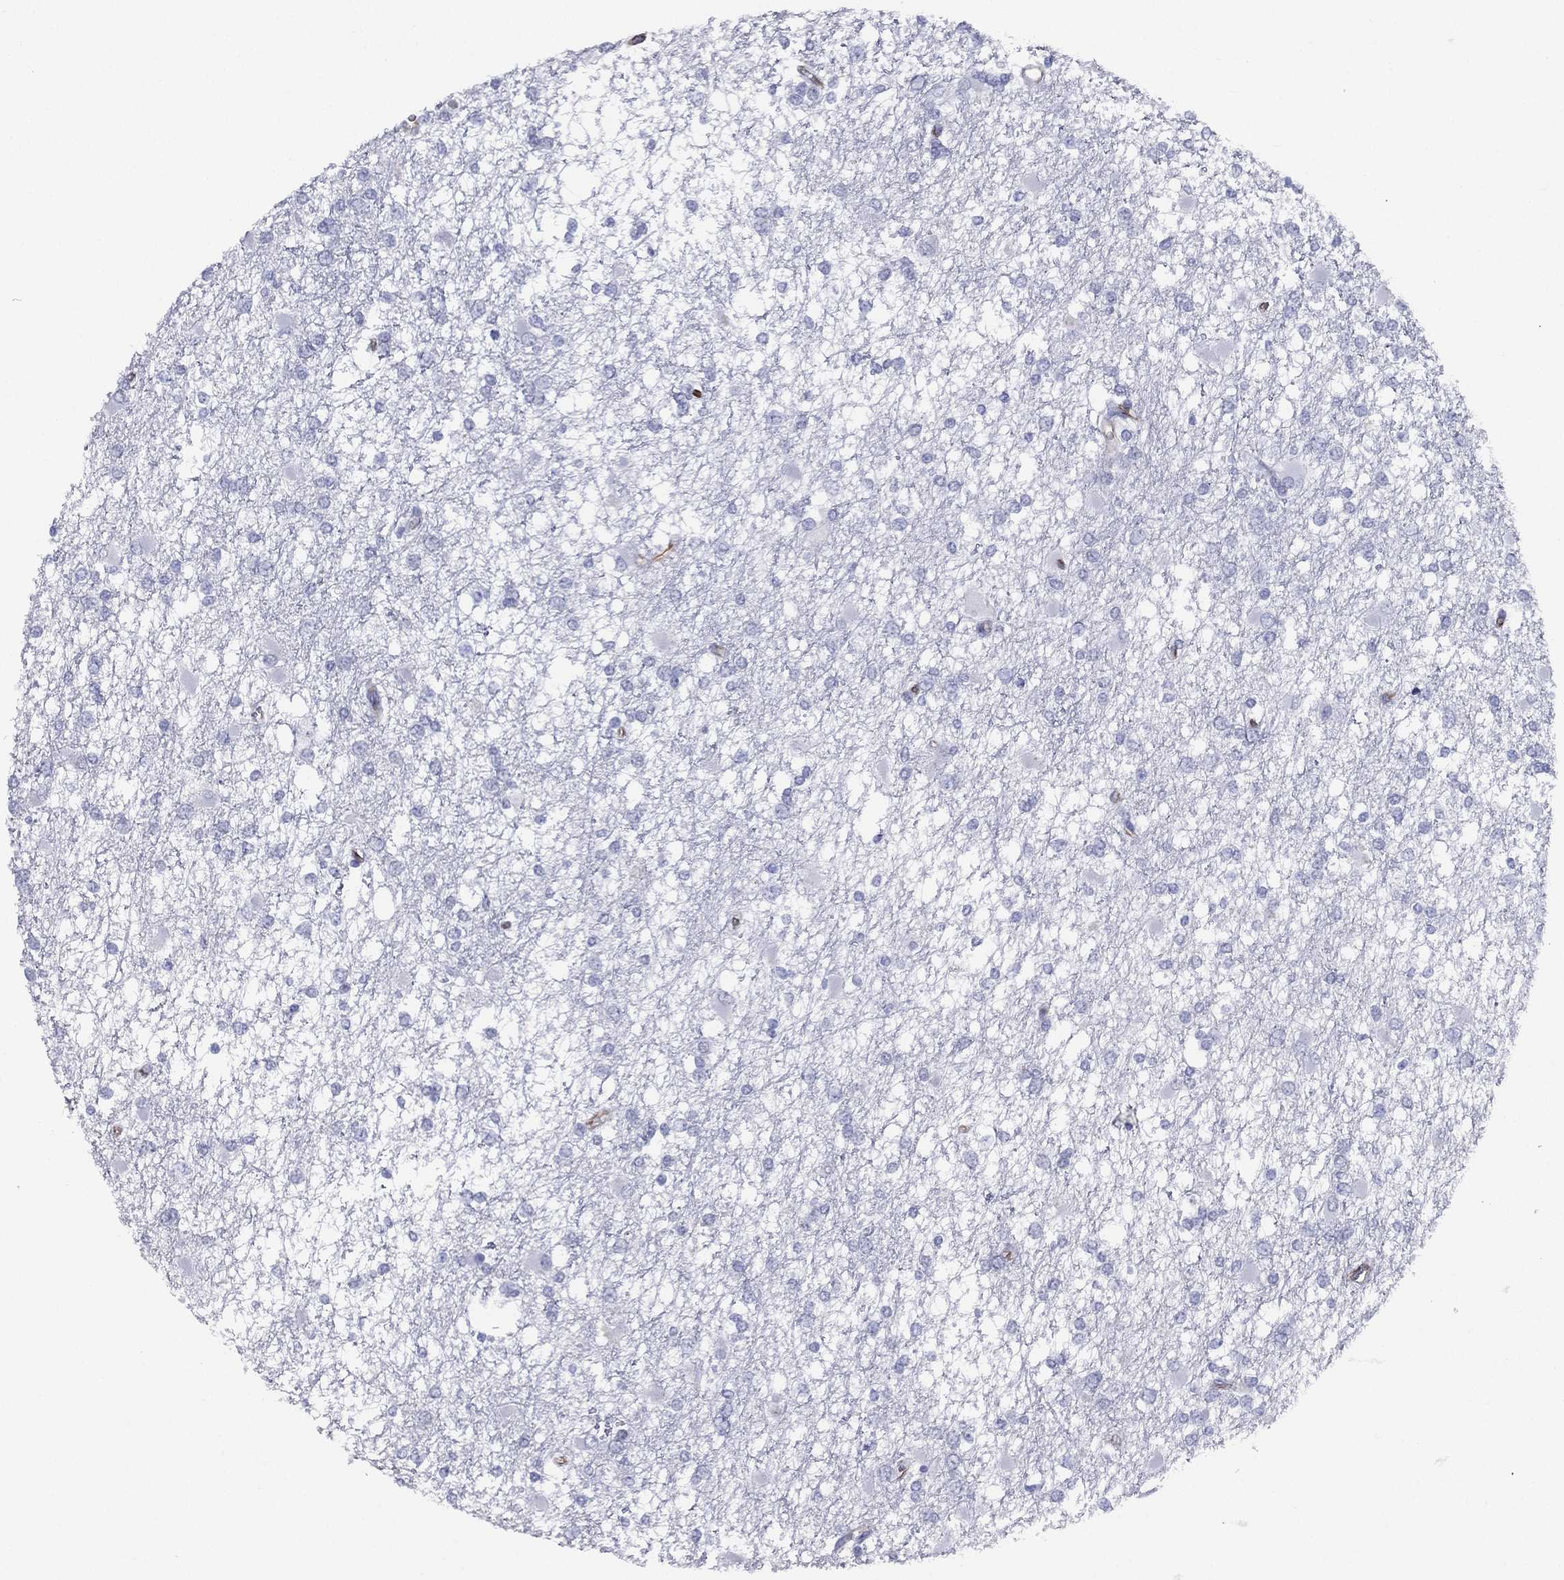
{"staining": {"intensity": "negative", "quantity": "none", "location": "none"}, "tissue": "glioma", "cell_type": "Tumor cells", "image_type": "cancer", "snomed": [{"axis": "morphology", "description": "Glioma, malignant, High grade"}, {"axis": "topography", "description": "Cerebral cortex"}], "caption": "This micrograph is of malignant glioma (high-grade) stained with immunohistochemistry to label a protein in brown with the nuclei are counter-stained blue. There is no expression in tumor cells.", "gene": "MAS1", "patient": {"sex": "male", "age": 79}}